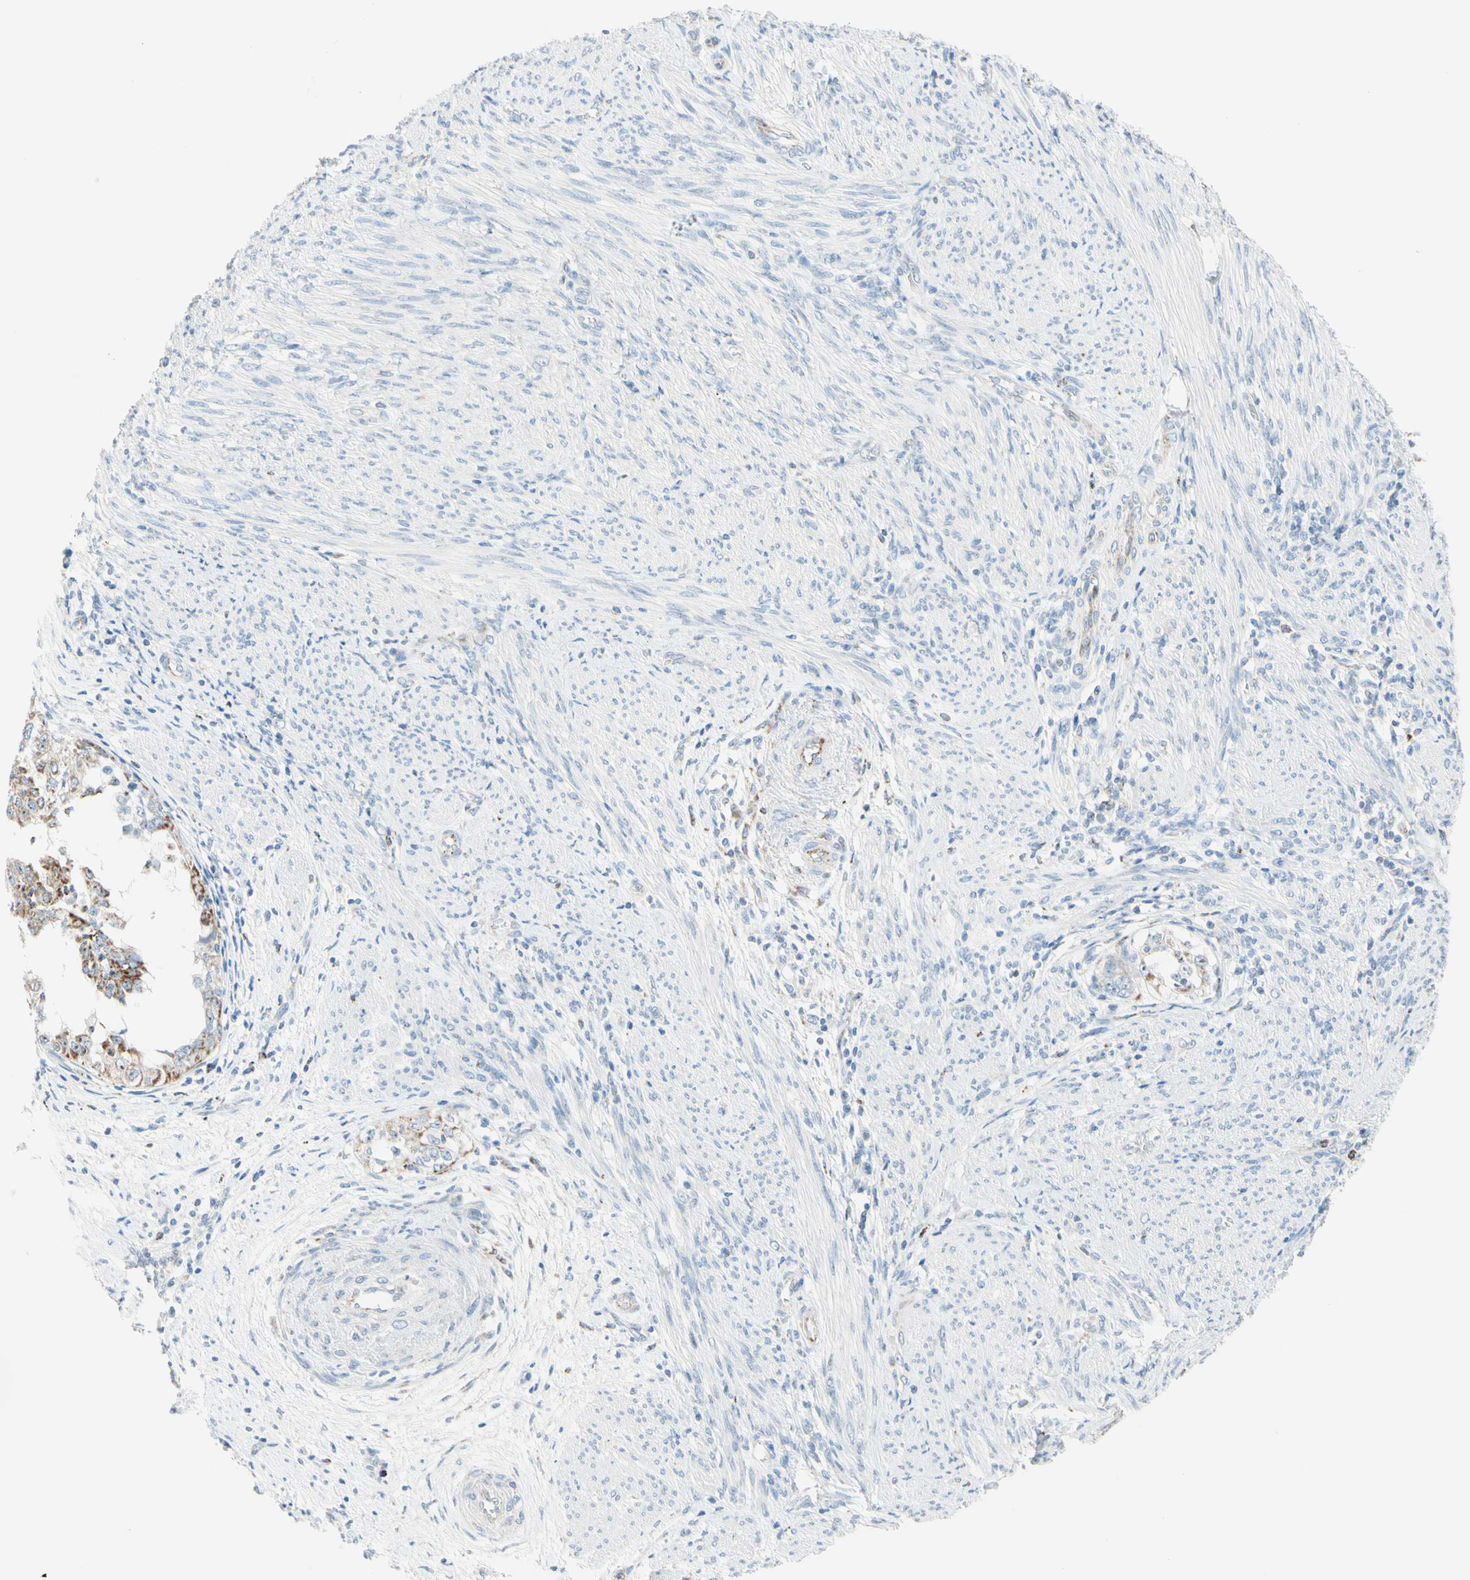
{"staining": {"intensity": "moderate", "quantity": ">75%", "location": "cytoplasmic/membranous"}, "tissue": "endometrial cancer", "cell_type": "Tumor cells", "image_type": "cancer", "snomed": [{"axis": "morphology", "description": "Adenocarcinoma, NOS"}, {"axis": "topography", "description": "Endometrium"}], "caption": "Immunohistochemical staining of endometrial cancer shows medium levels of moderate cytoplasmic/membranous protein positivity in approximately >75% of tumor cells. The staining was performed using DAB (3,3'-diaminobenzidine) to visualize the protein expression in brown, while the nuclei were stained in blue with hematoxylin (Magnification: 20x).", "gene": "CYSLTR1", "patient": {"sex": "female", "age": 85}}